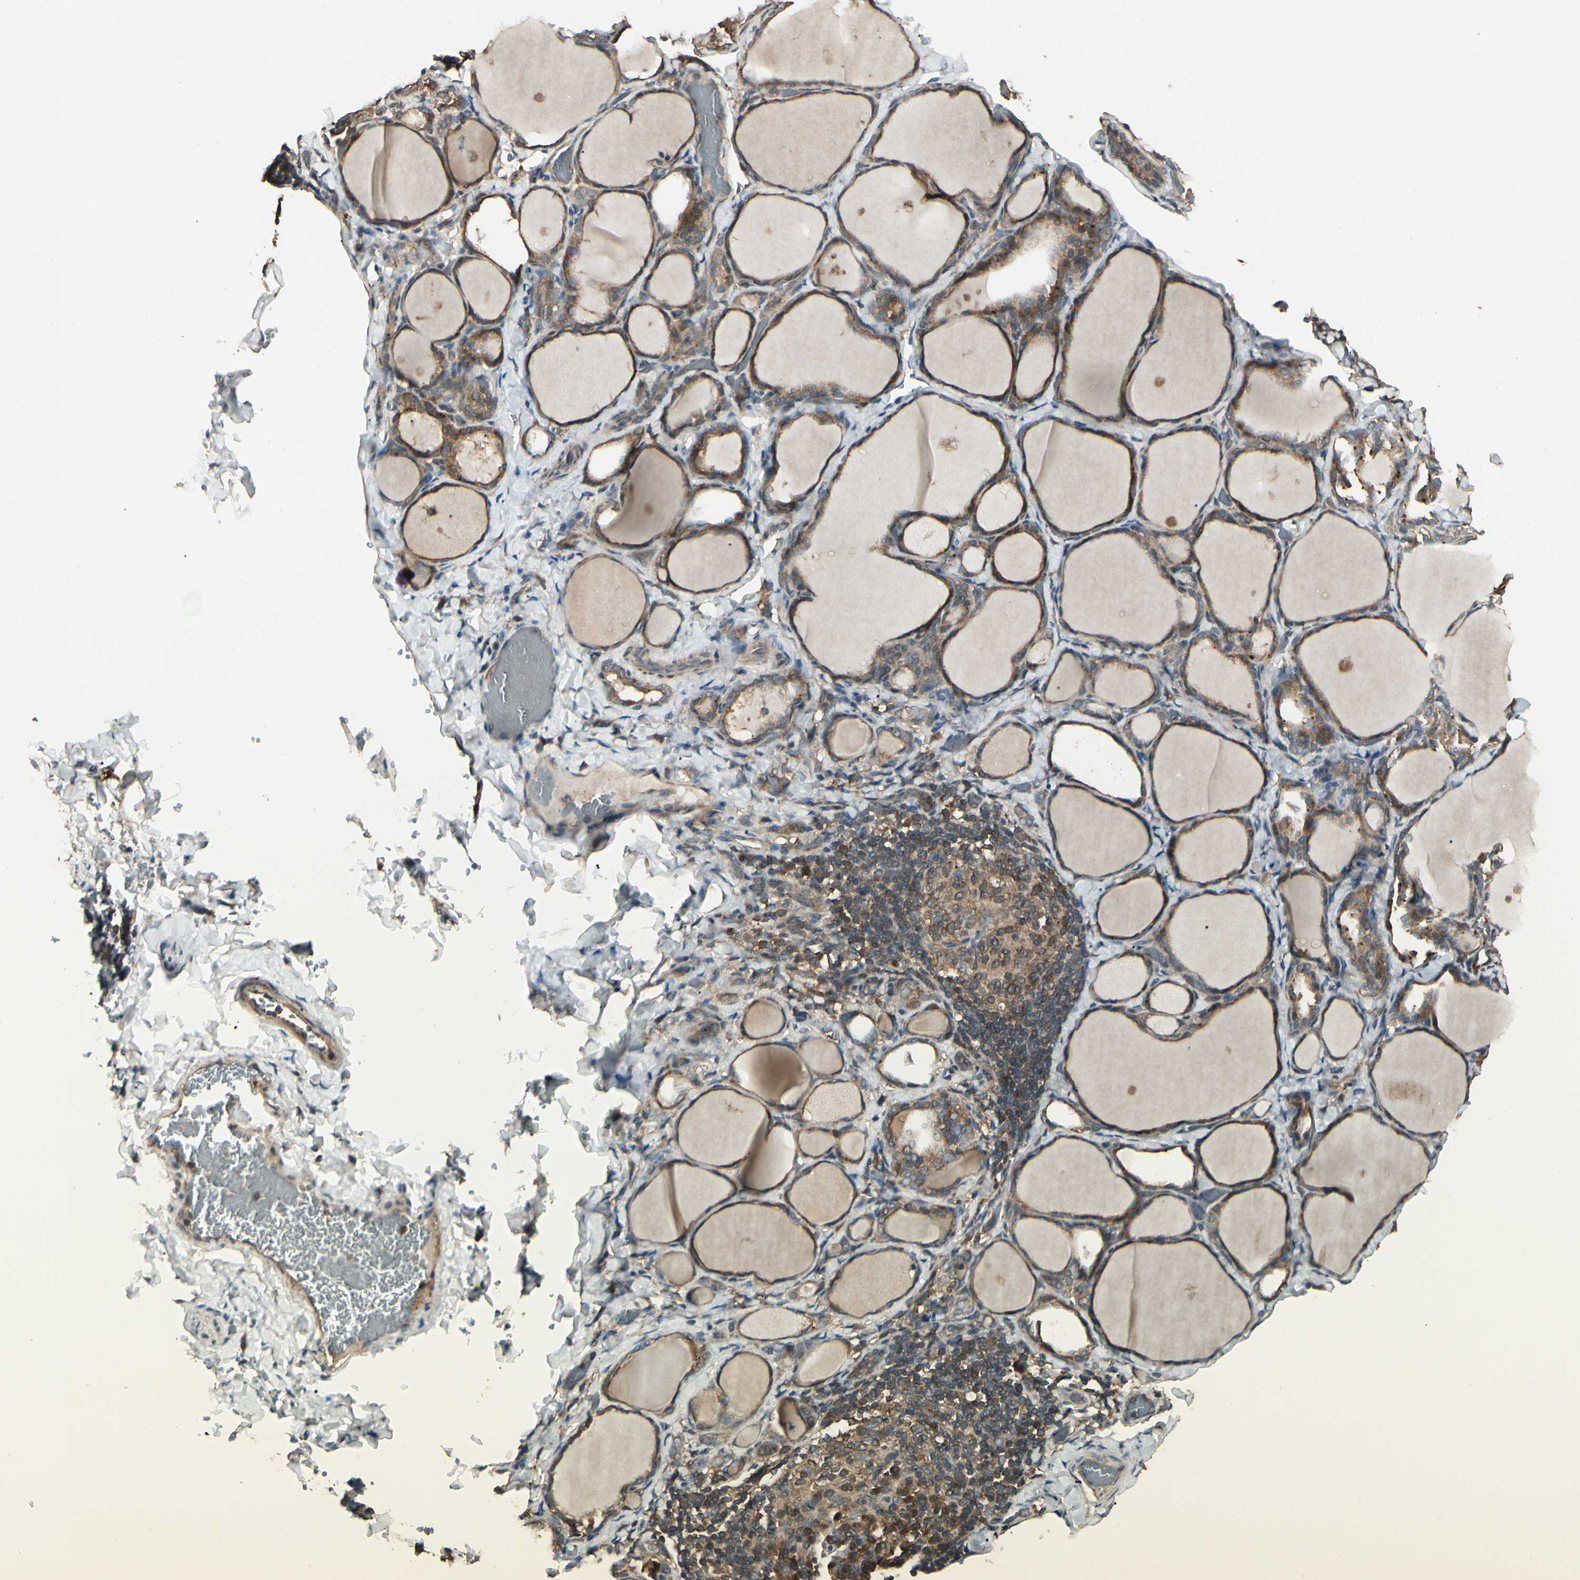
{"staining": {"intensity": "strong", "quantity": ">75%", "location": "cytoplasmic/membranous"}, "tissue": "thyroid gland", "cell_type": "Glandular cells", "image_type": "normal", "snomed": [{"axis": "morphology", "description": "Normal tissue, NOS"}, {"axis": "morphology", "description": "Papillary adenocarcinoma, NOS"}, {"axis": "topography", "description": "Thyroid gland"}], "caption": "Thyroid gland stained for a protein (brown) shows strong cytoplasmic/membranous positive expression in about >75% of glandular cells.", "gene": "CCT7", "patient": {"sex": "female", "age": 30}}